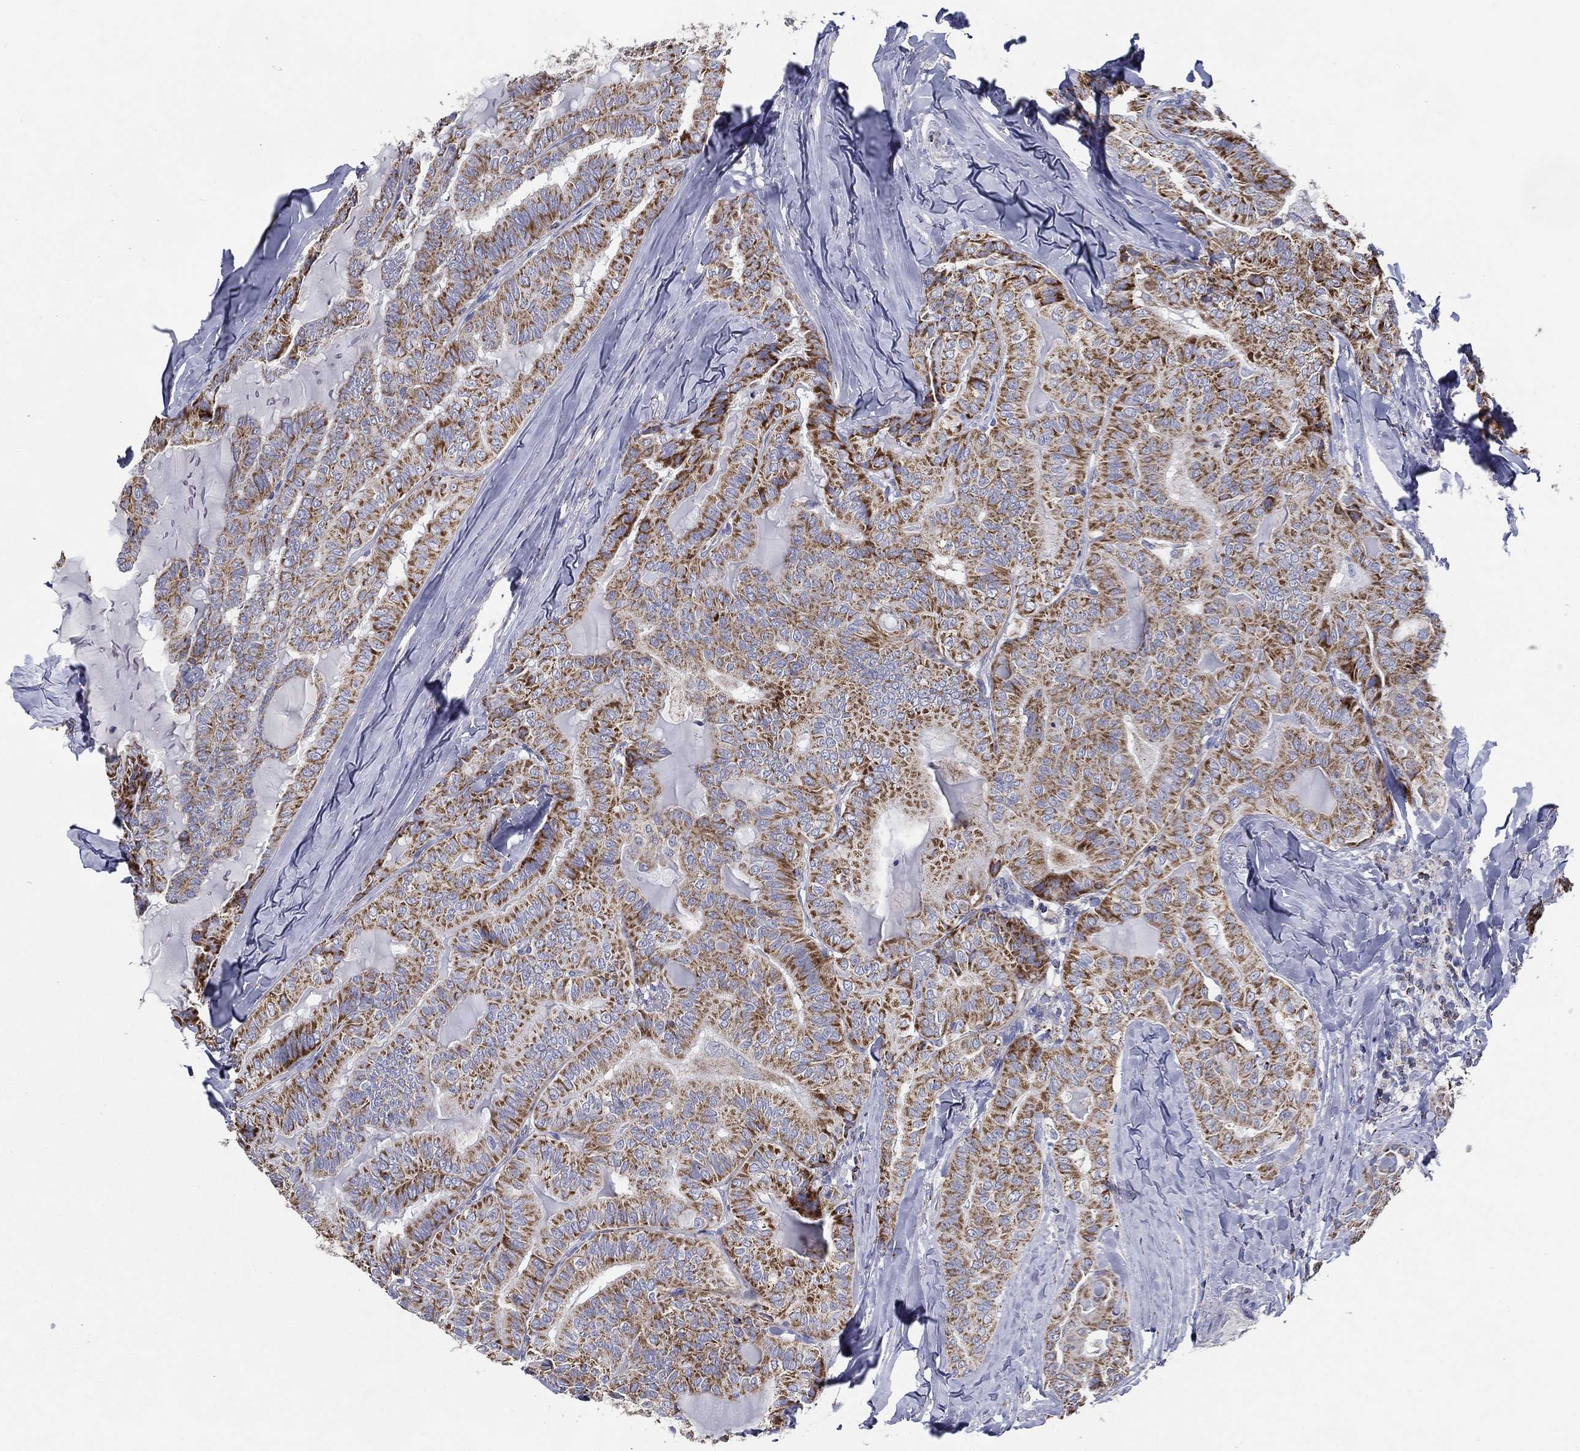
{"staining": {"intensity": "strong", "quantity": "25%-75%", "location": "cytoplasmic/membranous"}, "tissue": "thyroid cancer", "cell_type": "Tumor cells", "image_type": "cancer", "snomed": [{"axis": "morphology", "description": "Papillary adenocarcinoma, NOS"}, {"axis": "topography", "description": "Thyroid gland"}], "caption": "Approximately 25%-75% of tumor cells in thyroid papillary adenocarcinoma exhibit strong cytoplasmic/membranous protein expression as visualized by brown immunohistochemical staining.", "gene": "SFXN1", "patient": {"sex": "female", "age": 68}}